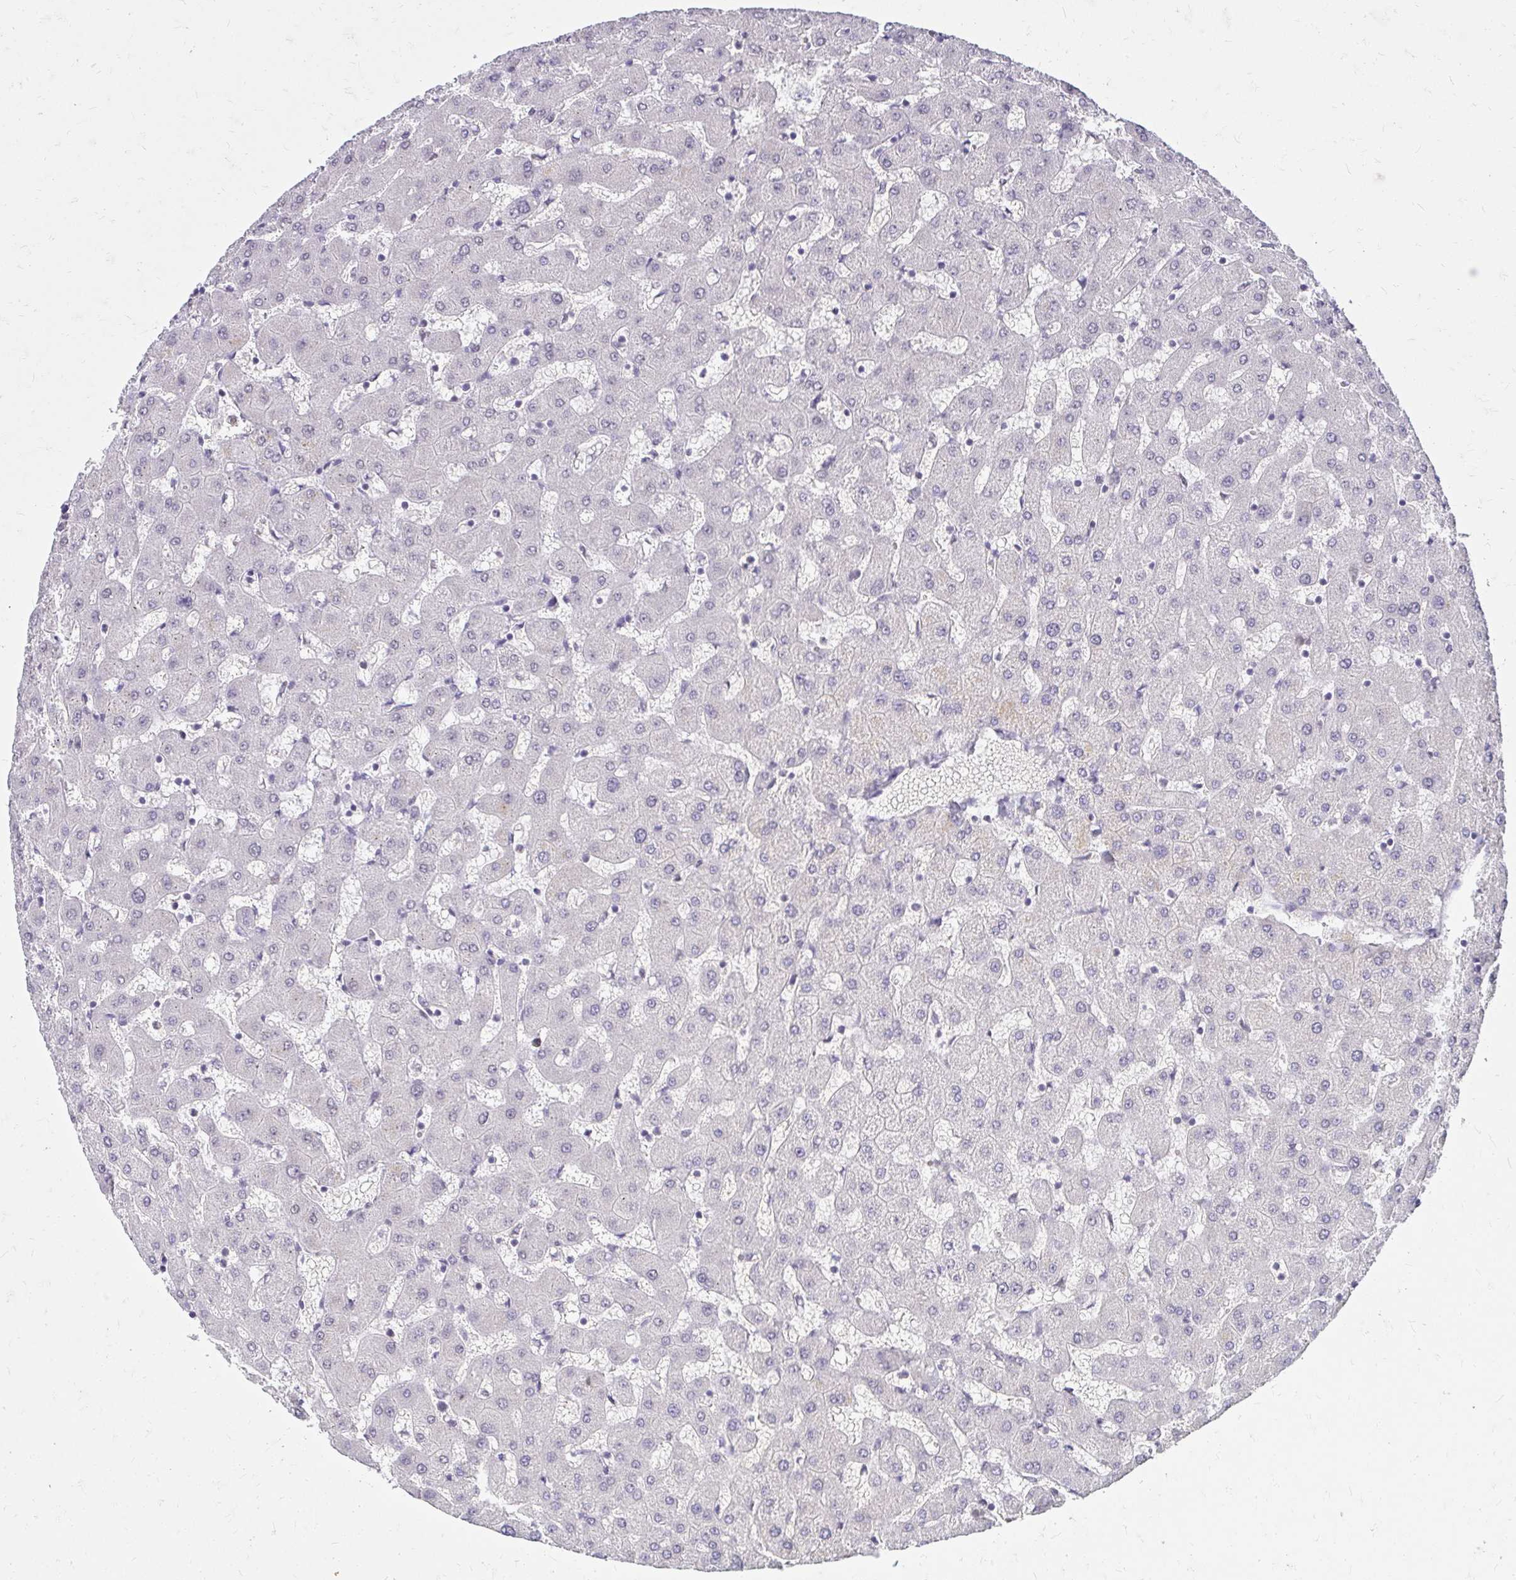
{"staining": {"intensity": "negative", "quantity": "none", "location": "none"}, "tissue": "liver", "cell_type": "Cholangiocytes", "image_type": "normal", "snomed": [{"axis": "morphology", "description": "Normal tissue, NOS"}, {"axis": "topography", "description": "Liver"}], "caption": "Immunohistochemical staining of normal human liver reveals no significant staining in cholangiocytes. (DAB (3,3'-diaminobenzidine) immunohistochemistry (IHC) visualized using brightfield microscopy, high magnification).", "gene": "RIMS4", "patient": {"sex": "female", "age": 63}}